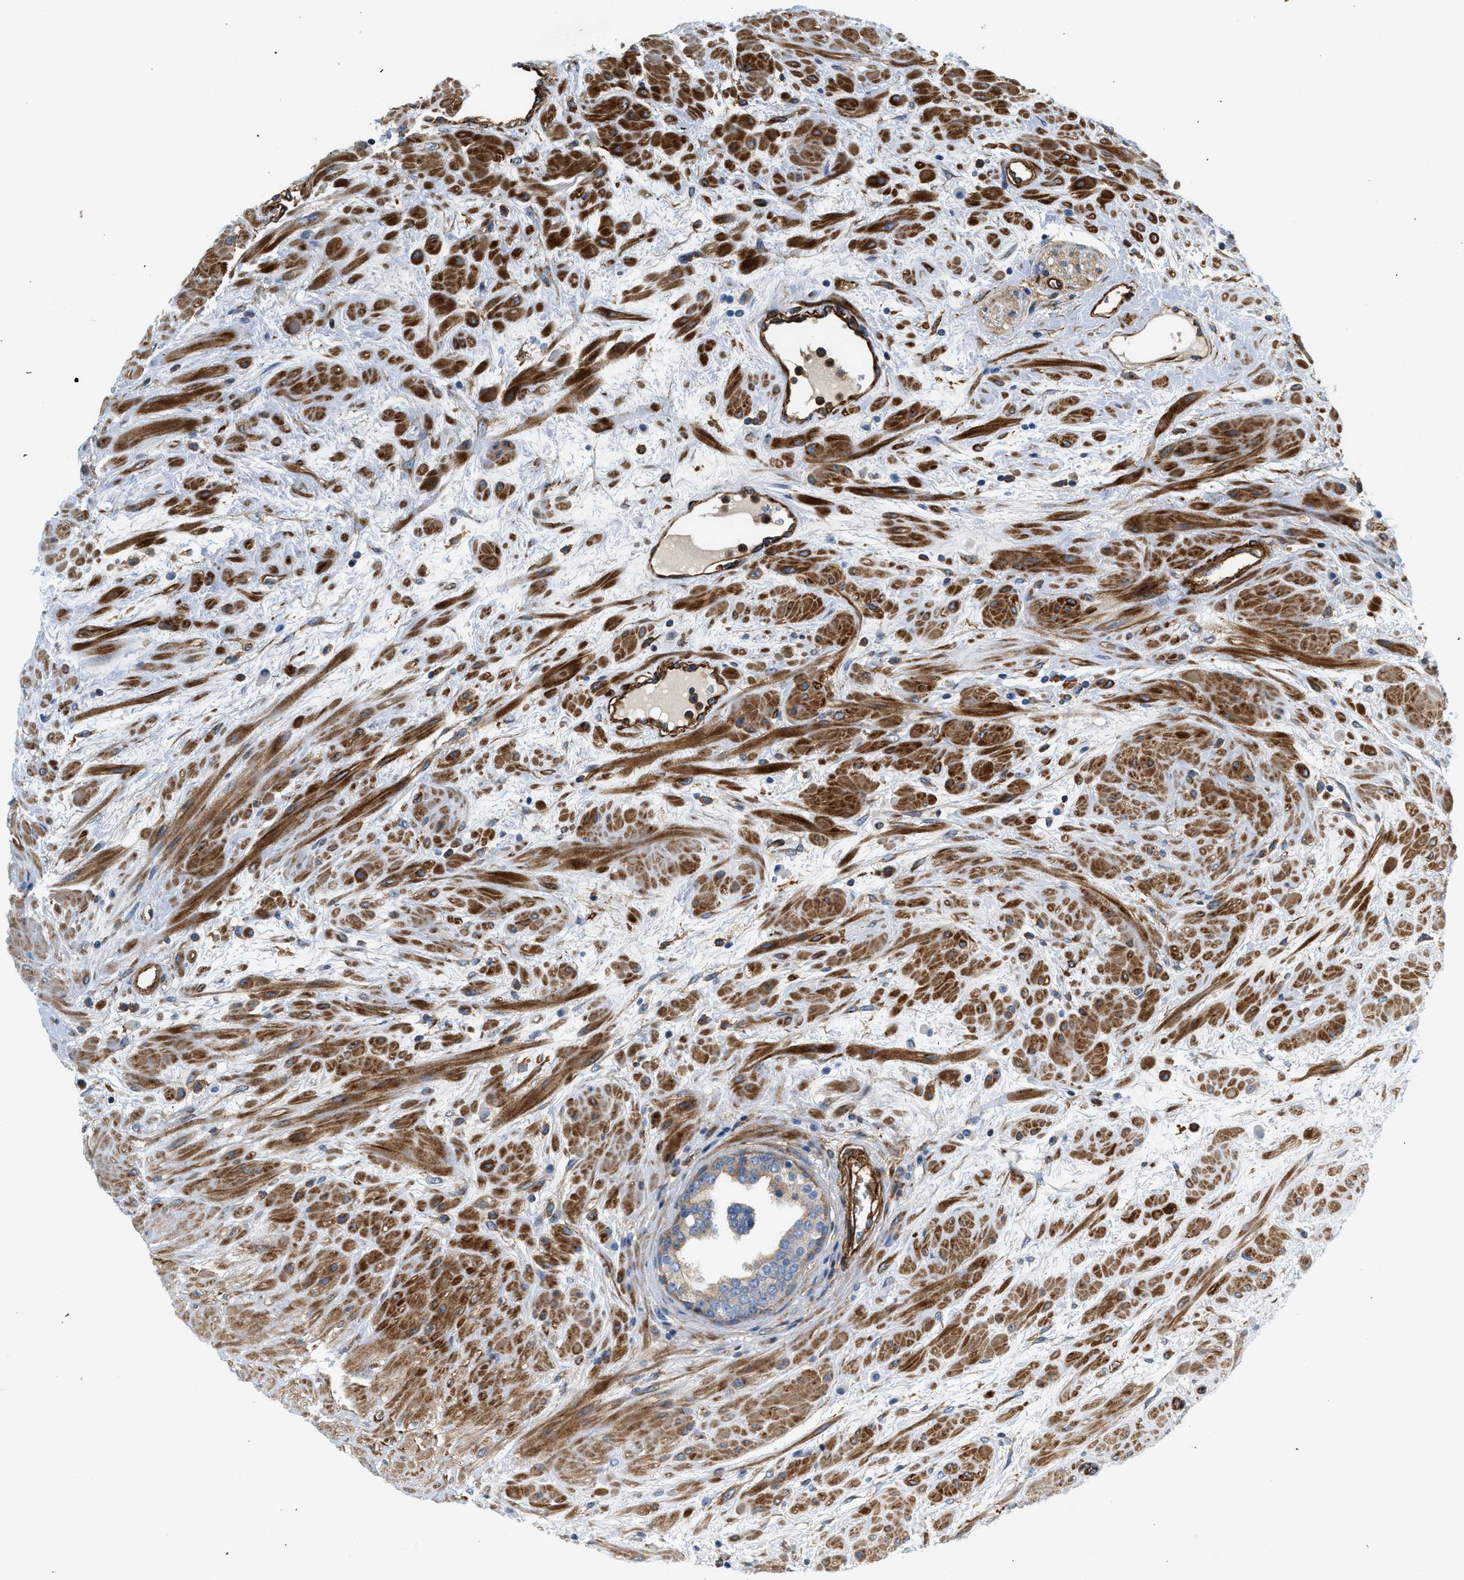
{"staining": {"intensity": "weak", "quantity": "25%-75%", "location": "cytoplasmic/membranous"}, "tissue": "prostate cancer", "cell_type": "Tumor cells", "image_type": "cancer", "snomed": [{"axis": "morphology", "description": "Adenocarcinoma, Low grade"}, {"axis": "topography", "description": "Prostate"}], "caption": "High-magnification brightfield microscopy of prostate cancer stained with DAB (3,3'-diaminobenzidine) (brown) and counterstained with hematoxylin (blue). tumor cells exhibit weak cytoplasmic/membranous staining is appreciated in approximately25%-75% of cells. (DAB (3,3'-diaminobenzidine) IHC with brightfield microscopy, high magnification).", "gene": "HIP1", "patient": {"sex": "male", "age": 63}}